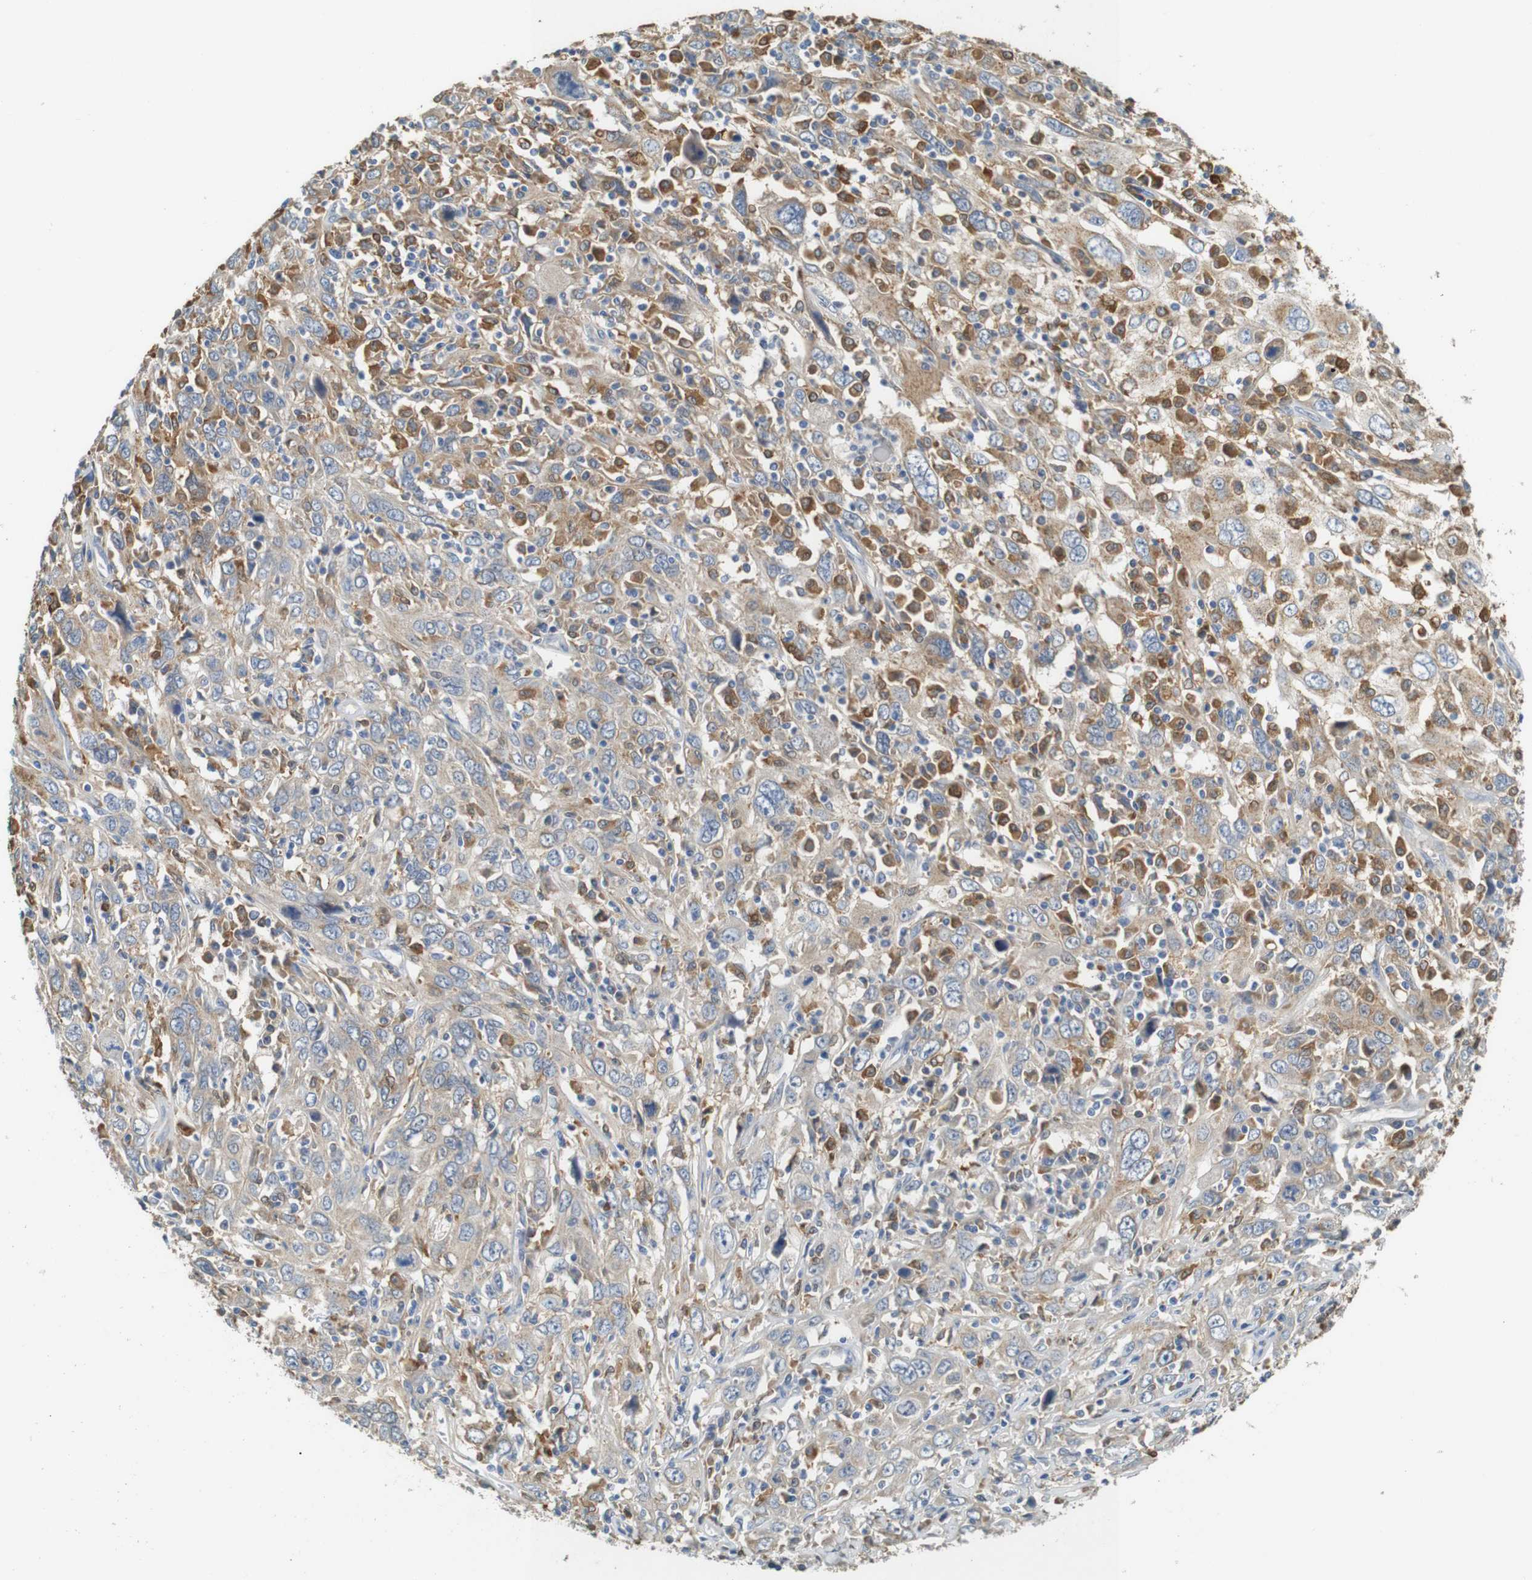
{"staining": {"intensity": "negative", "quantity": "none", "location": "none"}, "tissue": "cervical cancer", "cell_type": "Tumor cells", "image_type": "cancer", "snomed": [{"axis": "morphology", "description": "Squamous cell carcinoma, NOS"}, {"axis": "topography", "description": "Cervix"}], "caption": "This is an IHC micrograph of human squamous cell carcinoma (cervical). There is no expression in tumor cells.", "gene": "NEBL", "patient": {"sex": "female", "age": 46}}